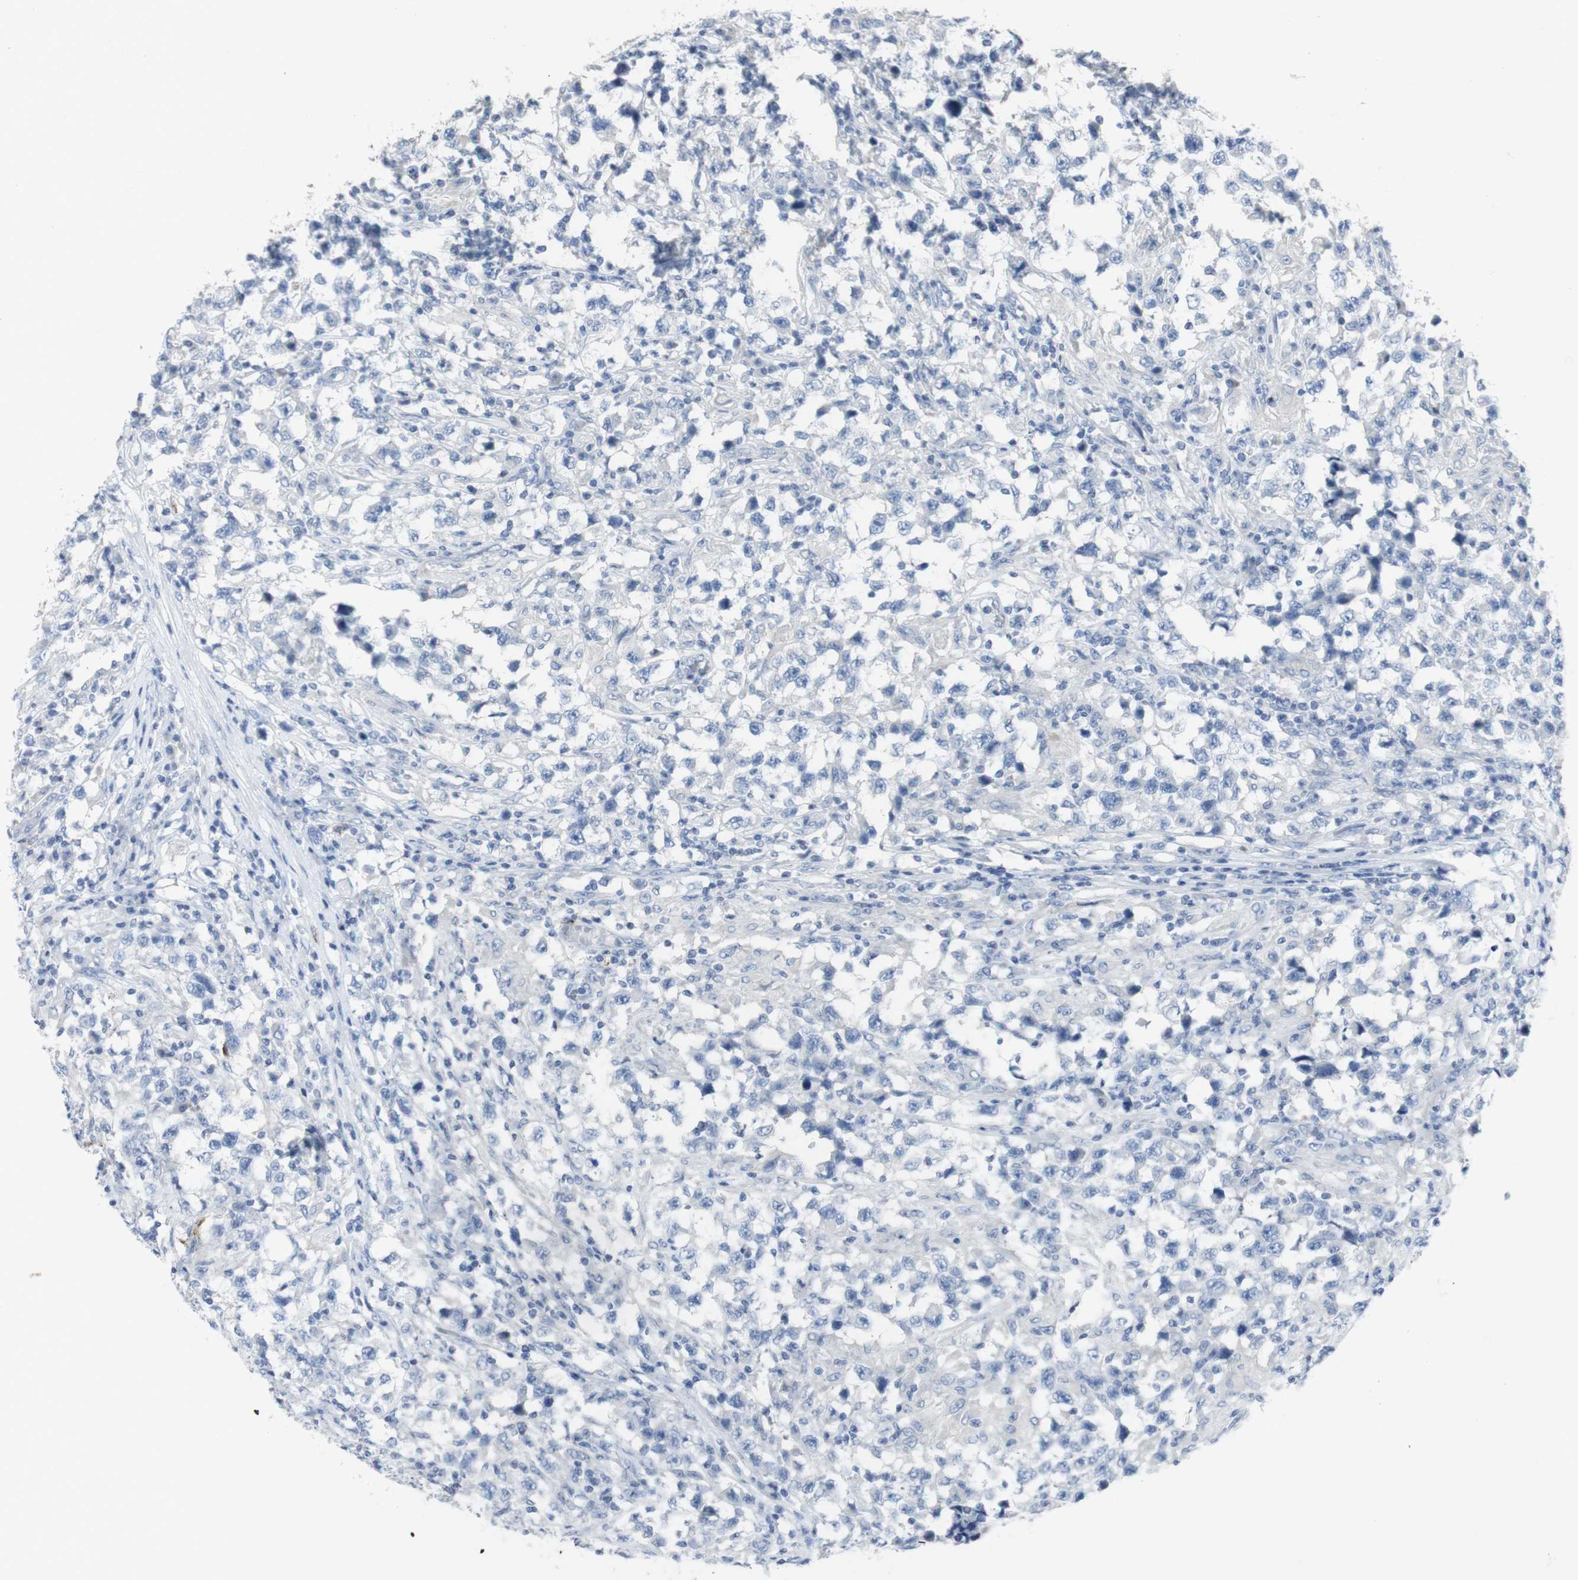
{"staining": {"intensity": "negative", "quantity": "none", "location": "none"}, "tissue": "testis cancer", "cell_type": "Tumor cells", "image_type": "cancer", "snomed": [{"axis": "morphology", "description": "Carcinoma, Embryonal, NOS"}, {"axis": "topography", "description": "Testis"}], "caption": "Embryonal carcinoma (testis) was stained to show a protein in brown. There is no significant expression in tumor cells. (Immunohistochemistry, brightfield microscopy, high magnification).", "gene": "CD207", "patient": {"sex": "male", "age": 21}}